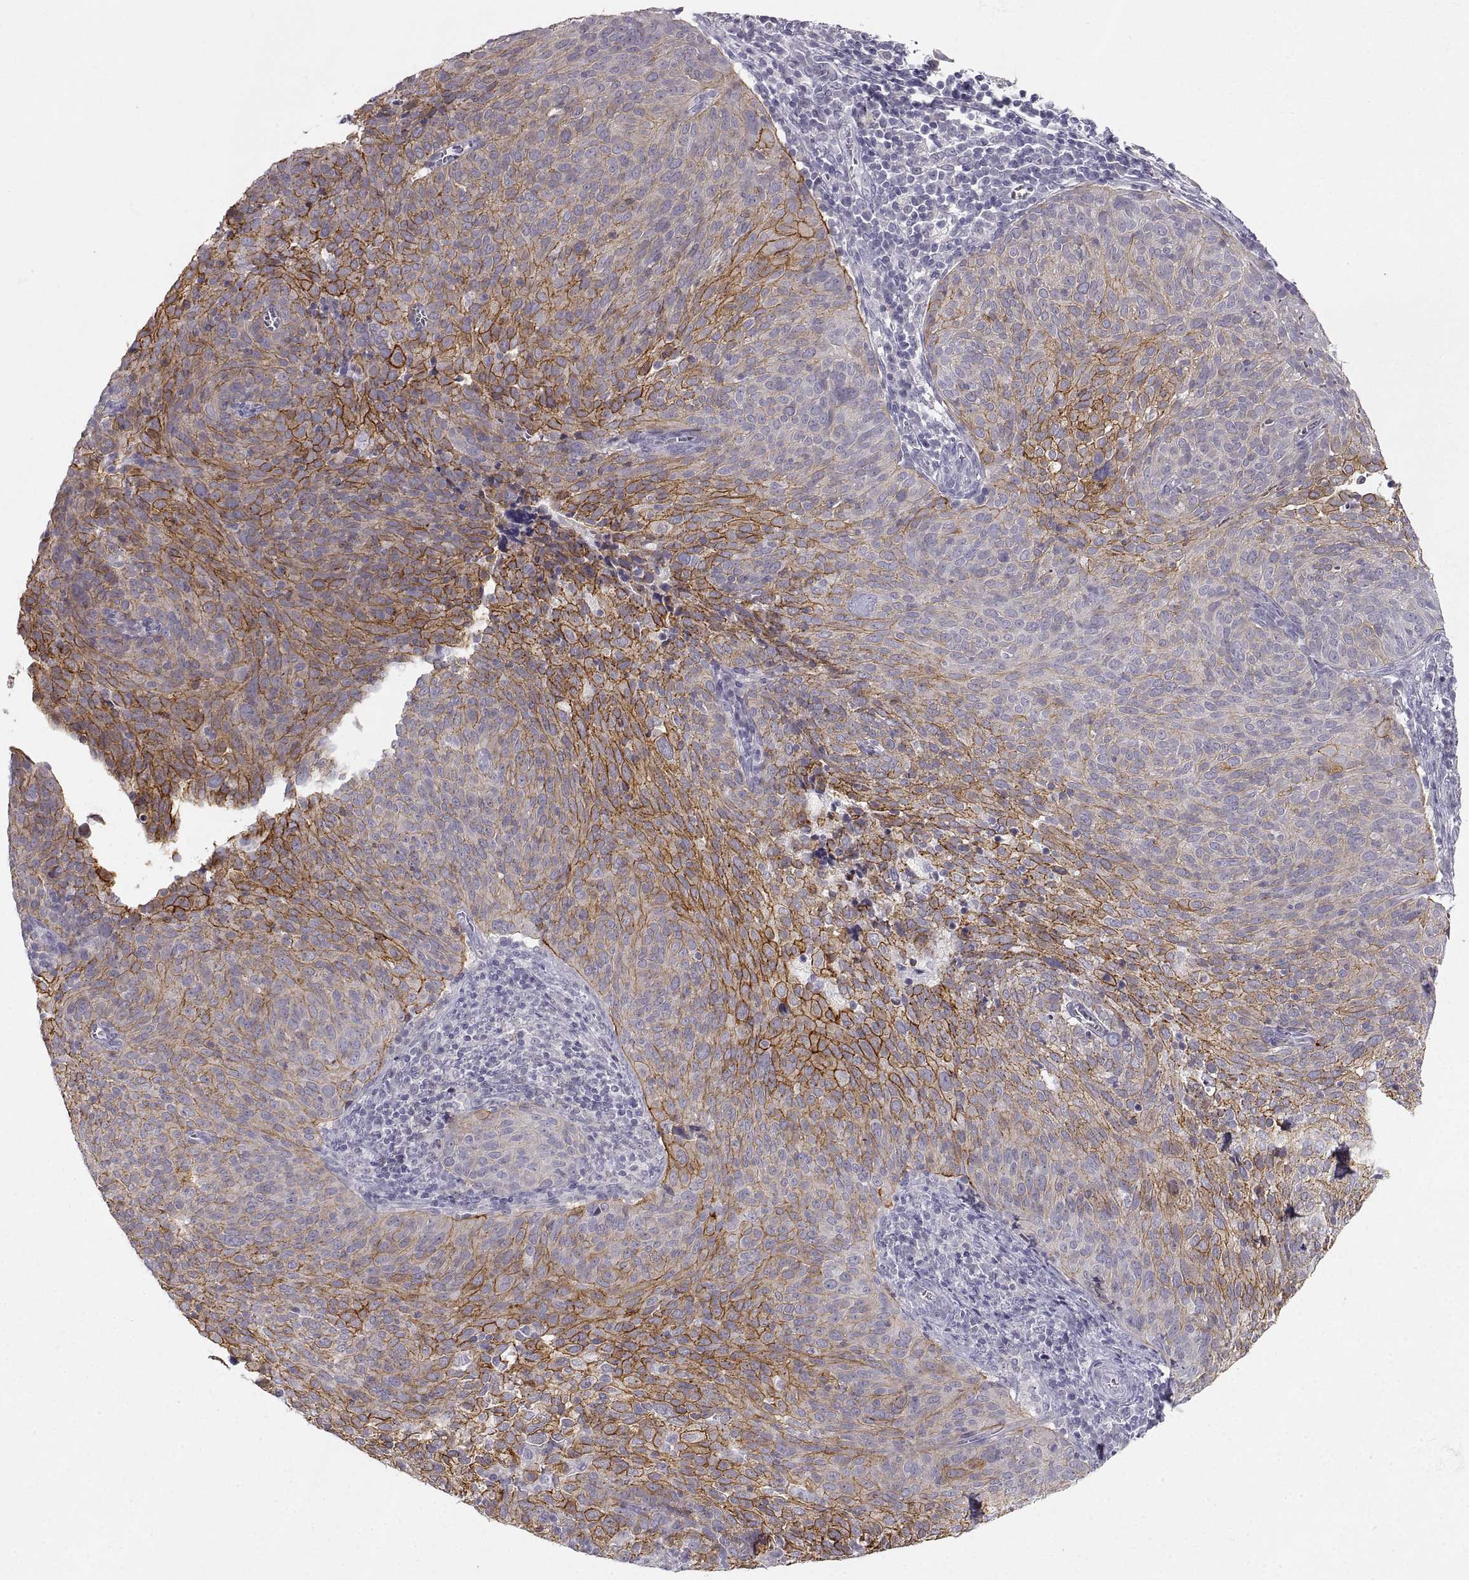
{"staining": {"intensity": "strong", "quantity": "25%-75%", "location": "cytoplasmic/membranous"}, "tissue": "cervical cancer", "cell_type": "Tumor cells", "image_type": "cancer", "snomed": [{"axis": "morphology", "description": "Squamous cell carcinoma, NOS"}, {"axis": "topography", "description": "Cervix"}], "caption": "High-magnification brightfield microscopy of cervical cancer (squamous cell carcinoma) stained with DAB (3,3'-diaminobenzidine) (brown) and counterstained with hematoxylin (blue). tumor cells exhibit strong cytoplasmic/membranous staining is identified in about25%-75% of cells.", "gene": "ZNF185", "patient": {"sex": "female", "age": 39}}